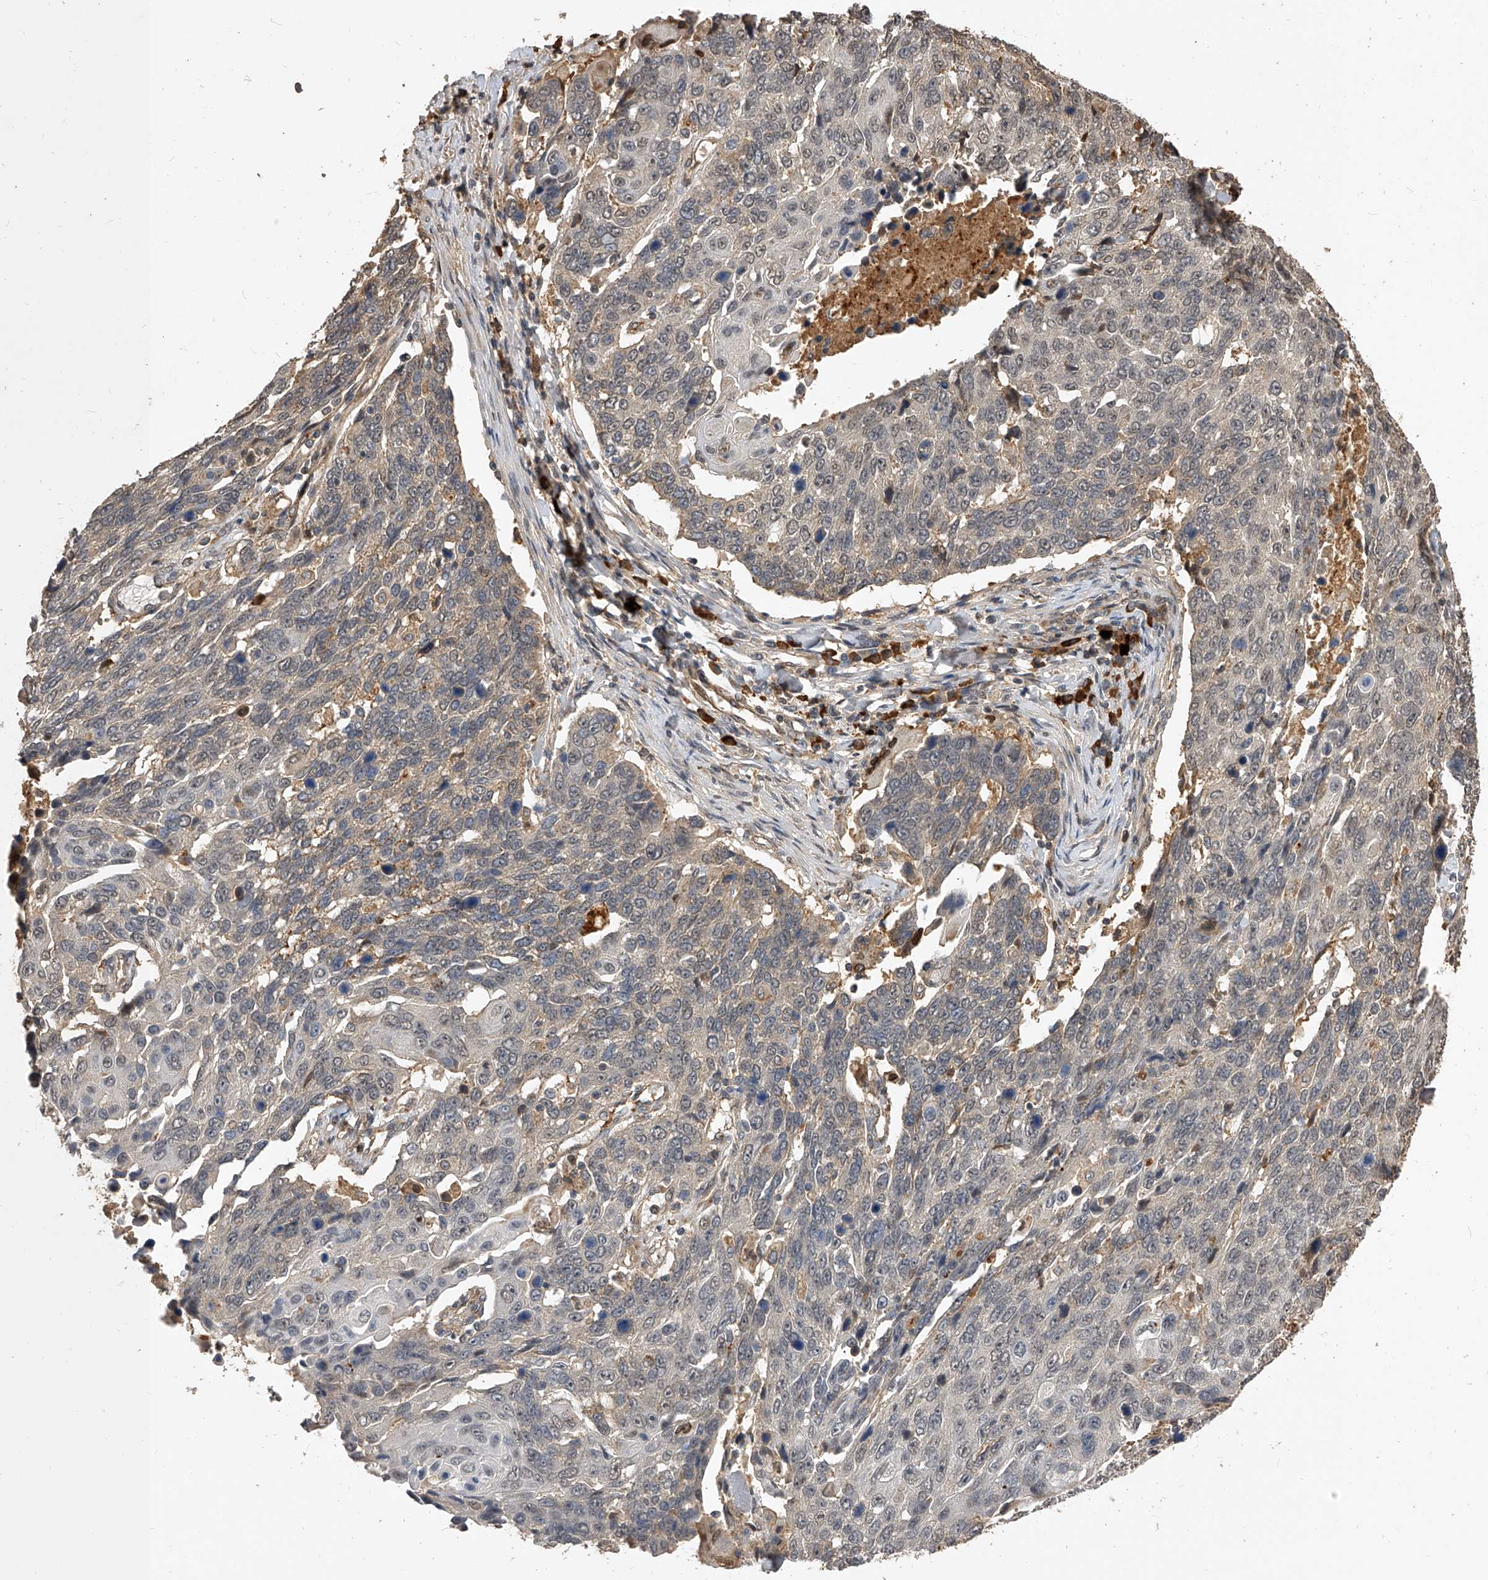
{"staining": {"intensity": "weak", "quantity": "<25%", "location": "cytoplasmic/membranous,nuclear"}, "tissue": "lung cancer", "cell_type": "Tumor cells", "image_type": "cancer", "snomed": [{"axis": "morphology", "description": "Squamous cell carcinoma, NOS"}, {"axis": "topography", "description": "Lung"}], "caption": "DAB (3,3'-diaminobenzidine) immunohistochemical staining of human lung squamous cell carcinoma shows no significant expression in tumor cells.", "gene": "CFAP410", "patient": {"sex": "male", "age": 66}}